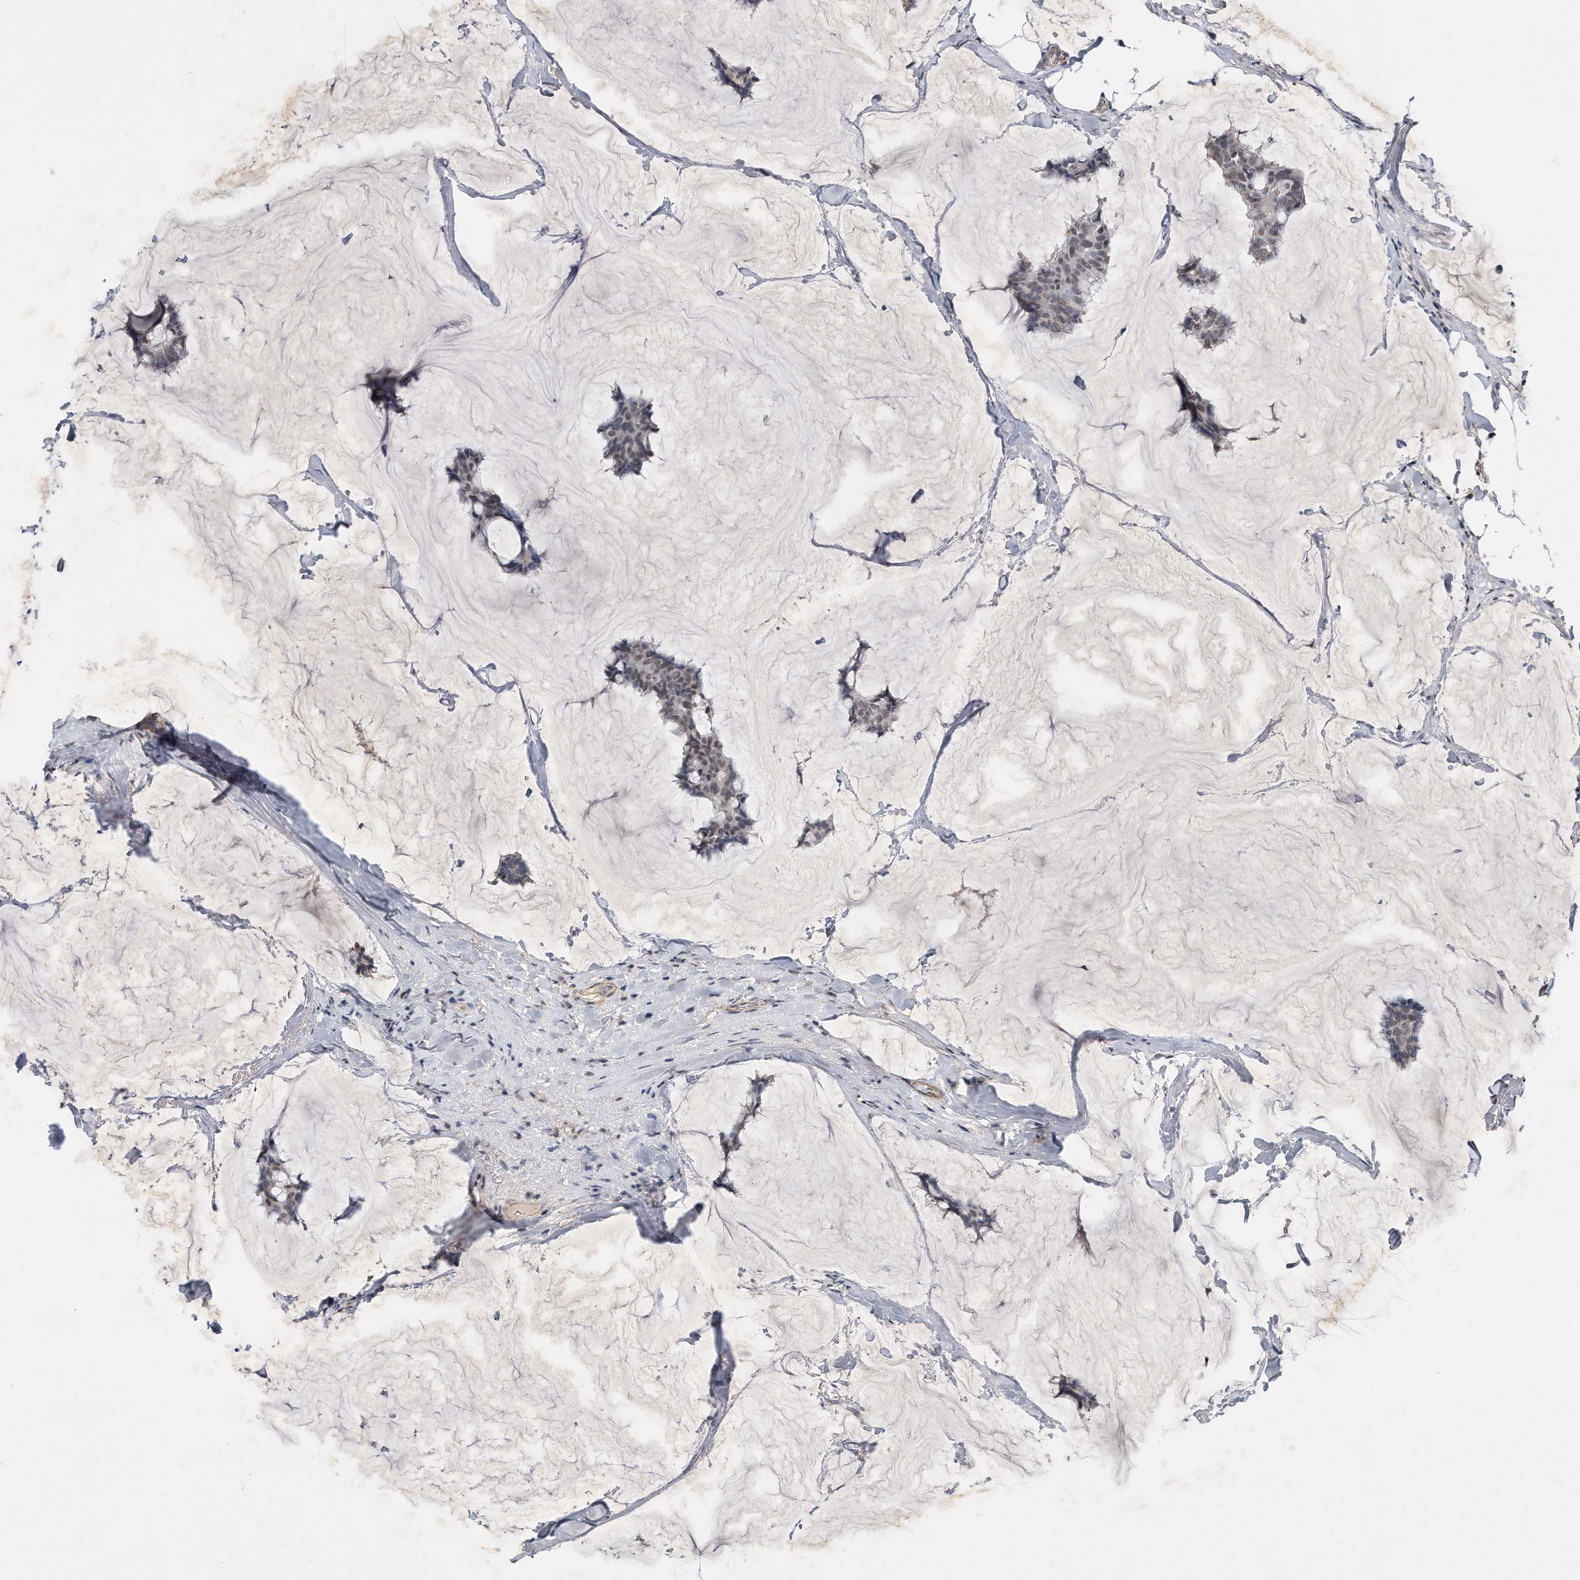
{"staining": {"intensity": "weak", "quantity": "25%-75%", "location": "nuclear"}, "tissue": "breast cancer", "cell_type": "Tumor cells", "image_type": "cancer", "snomed": [{"axis": "morphology", "description": "Duct carcinoma"}, {"axis": "topography", "description": "Breast"}], "caption": "Human breast cancer stained for a protein (brown) shows weak nuclear positive staining in approximately 25%-75% of tumor cells.", "gene": "TP53INP1", "patient": {"sex": "female", "age": 93}}